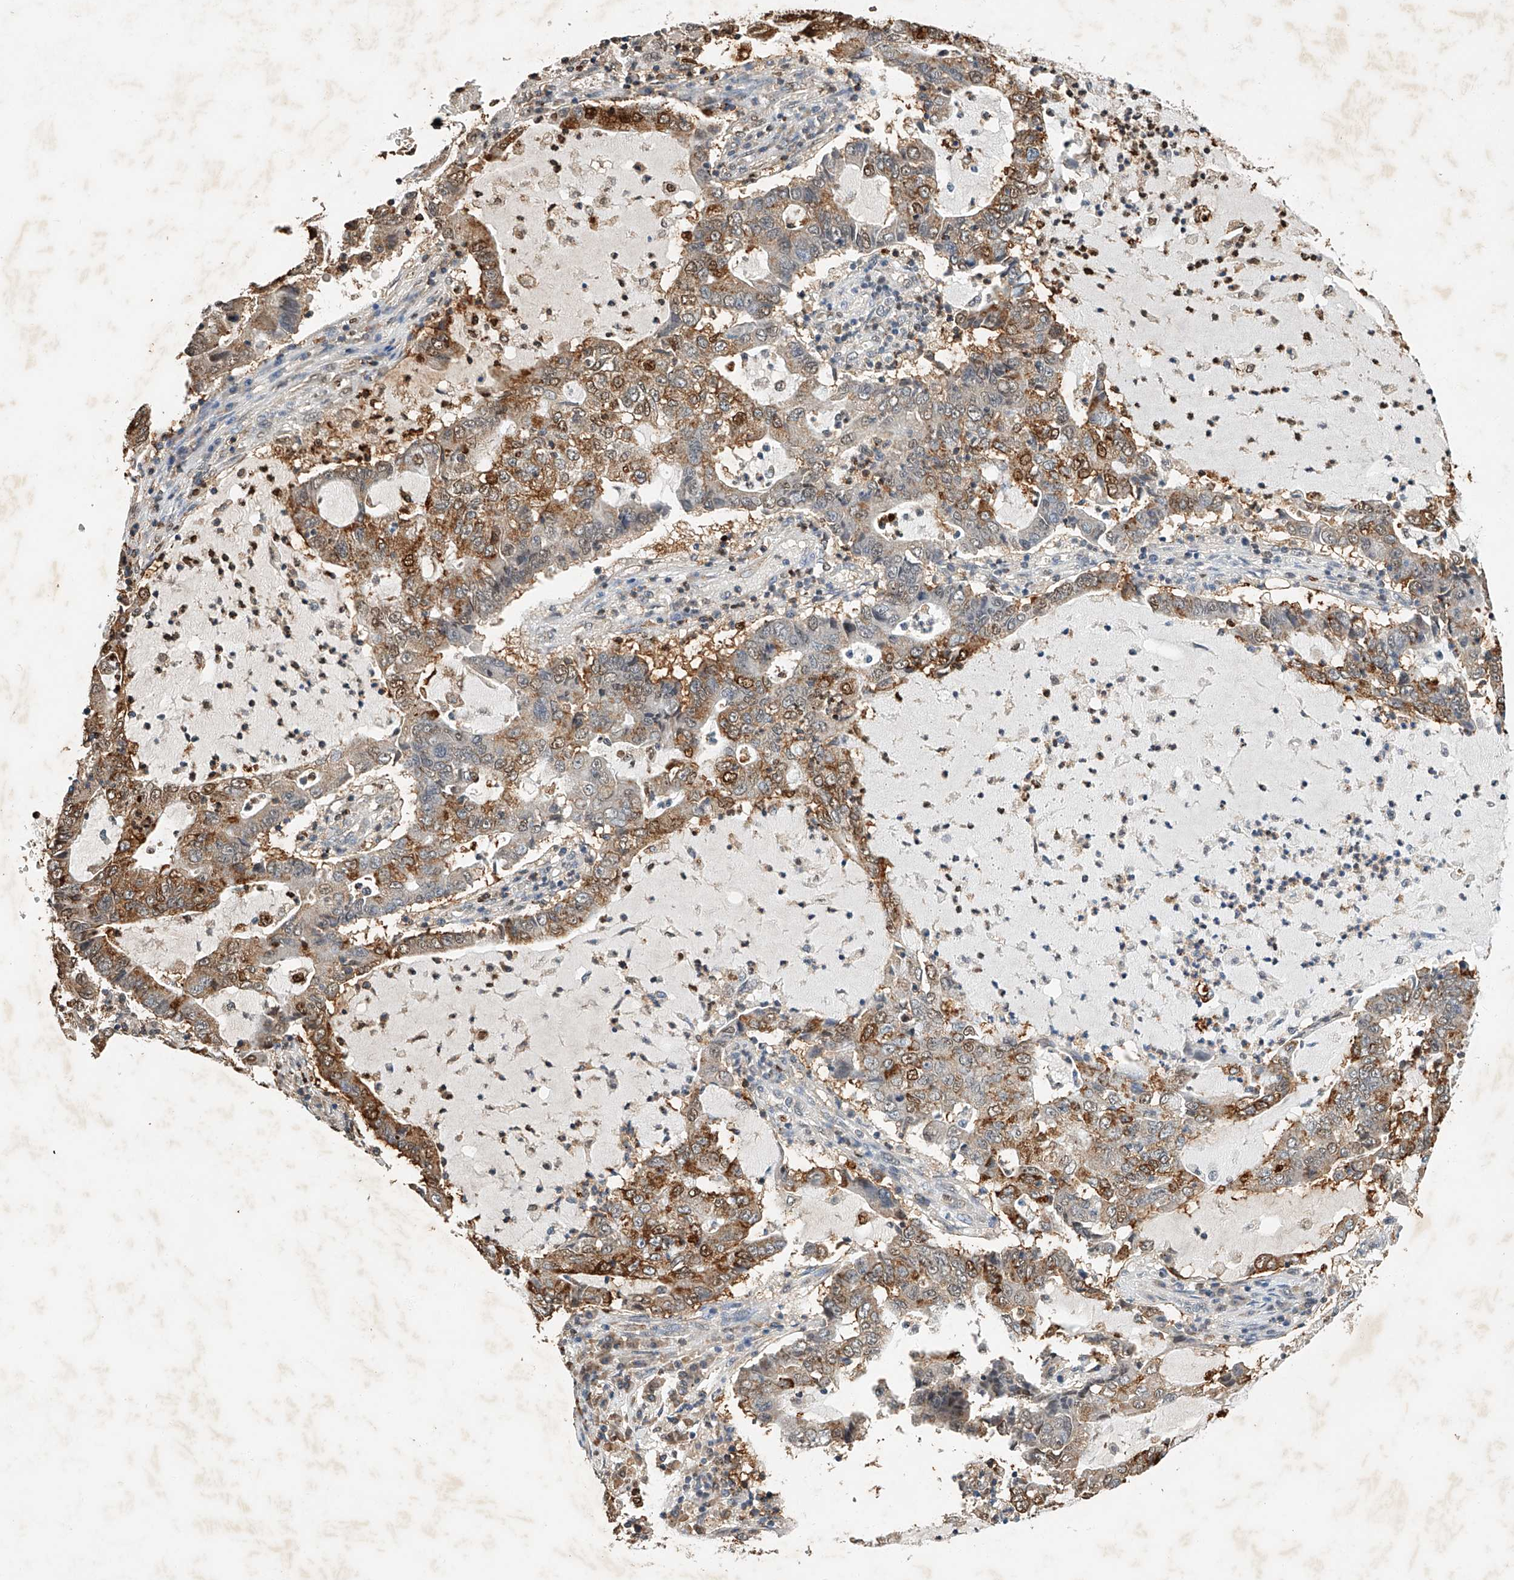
{"staining": {"intensity": "moderate", "quantity": "25%-75%", "location": "cytoplasmic/membranous,nuclear"}, "tissue": "lung cancer", "cell_type": "Tumor cells", "image_type": "cancer", "snomed": [{"axis": "morphology", "description": "Adenocarcinoma, NOS"}, {"axis": "topography", "description": "Lung"}], "caption": "IHC (DAB) staining of lung cancer (adenocarcinoma) shows moderate cytoplasmic/membranous and nuclear protein staining in approximately 25%-75% of tumor cells.", "gene": "CTDP1", "patient": {"sex": "female", "age": 51}}